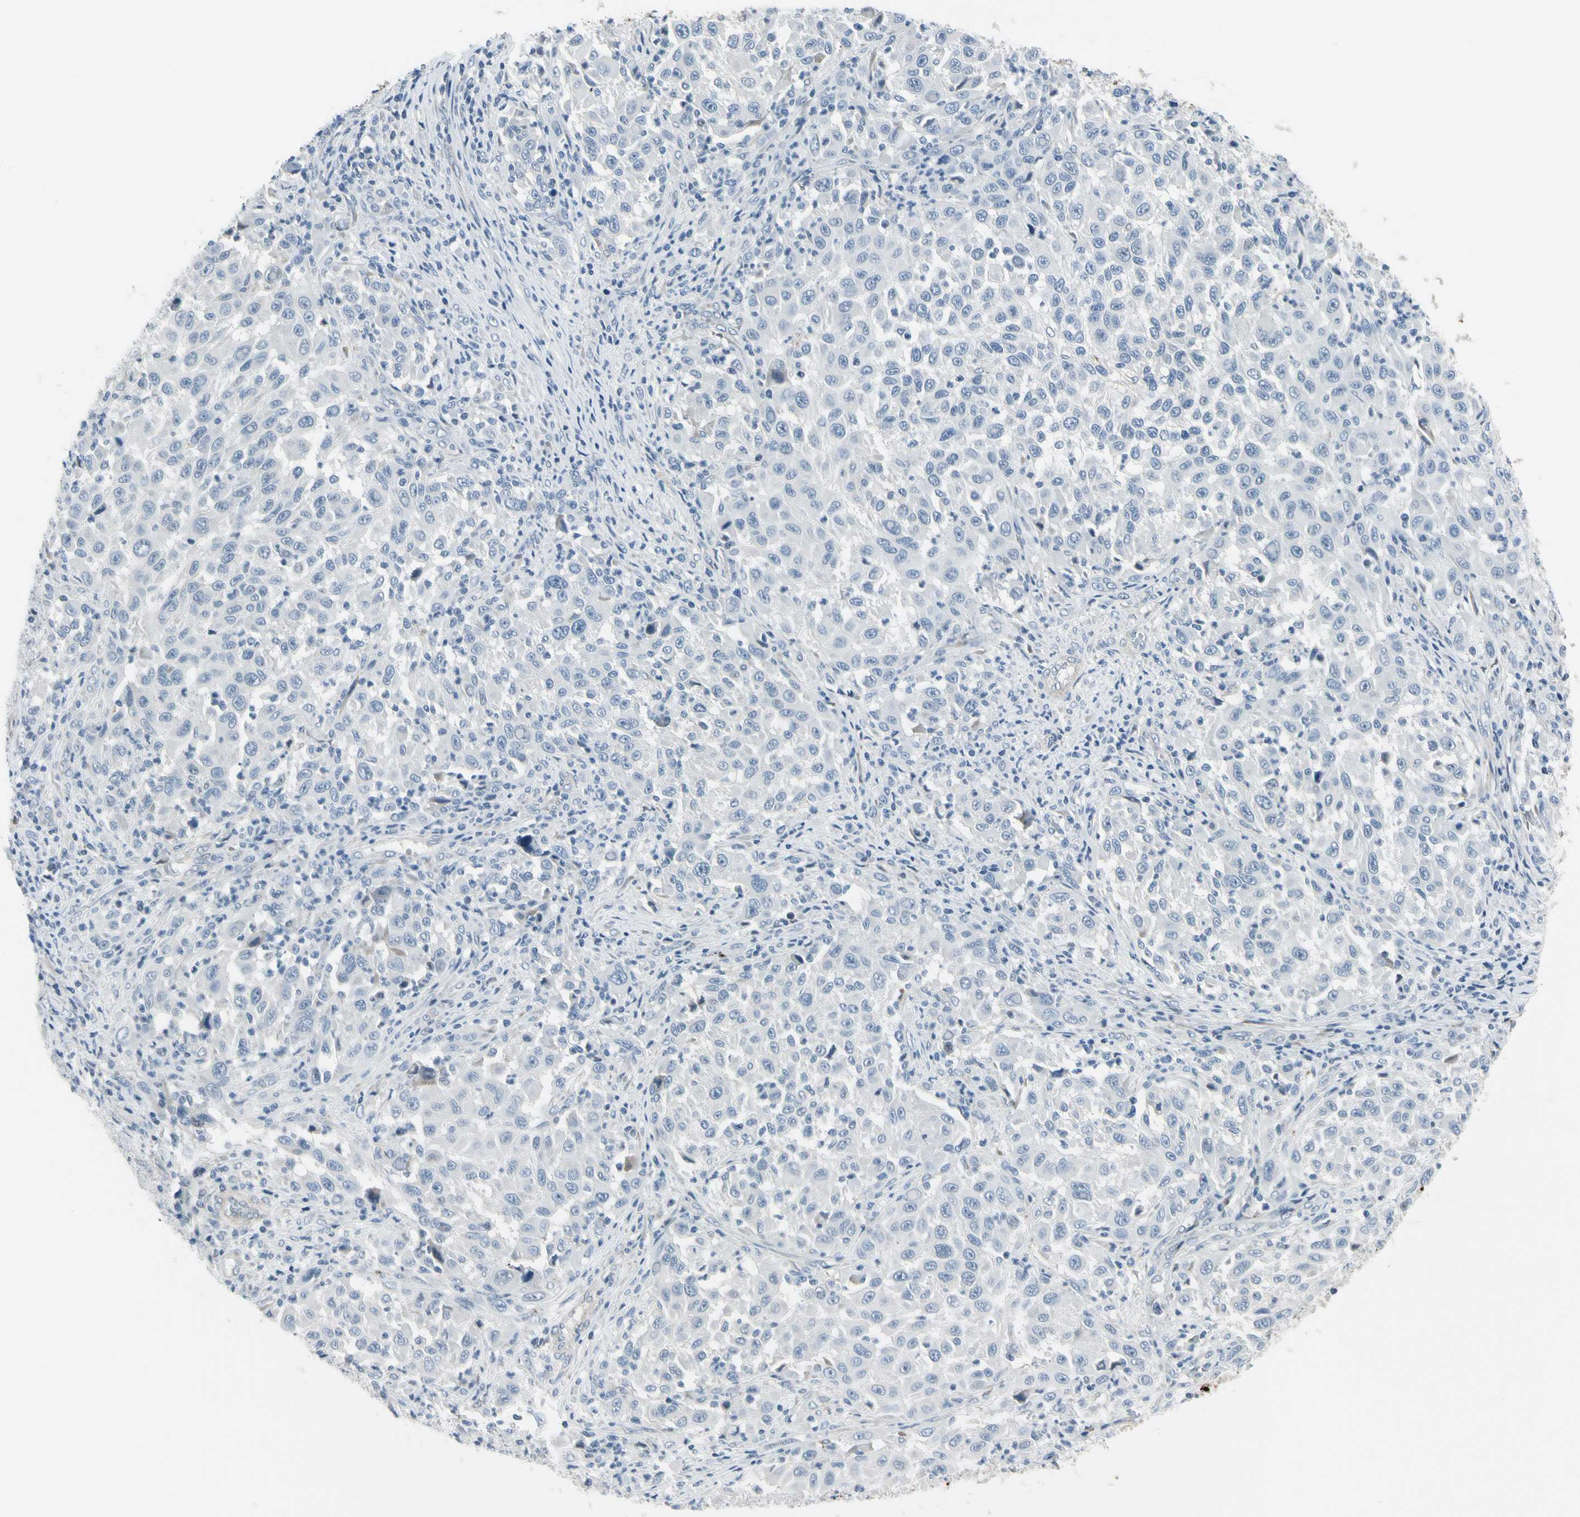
{"staining": {"intensity": "negative", "quantity": "none", "location": "none"}, "tissue": "melanoma", "cell_type": "Tumor cells", "image_type": "cancer", "snomed": [{"axis": "morphology", "description": "Malignant melanoma, Metastatic site"}, {"axis": "topography", "description": "Lymph node"}], "caption": "The image reveals no staining of tumor cells in malignant melanoma (metastatic site).", "gene": "PIGR", "patient": {"sex": "male", "age": 61}}